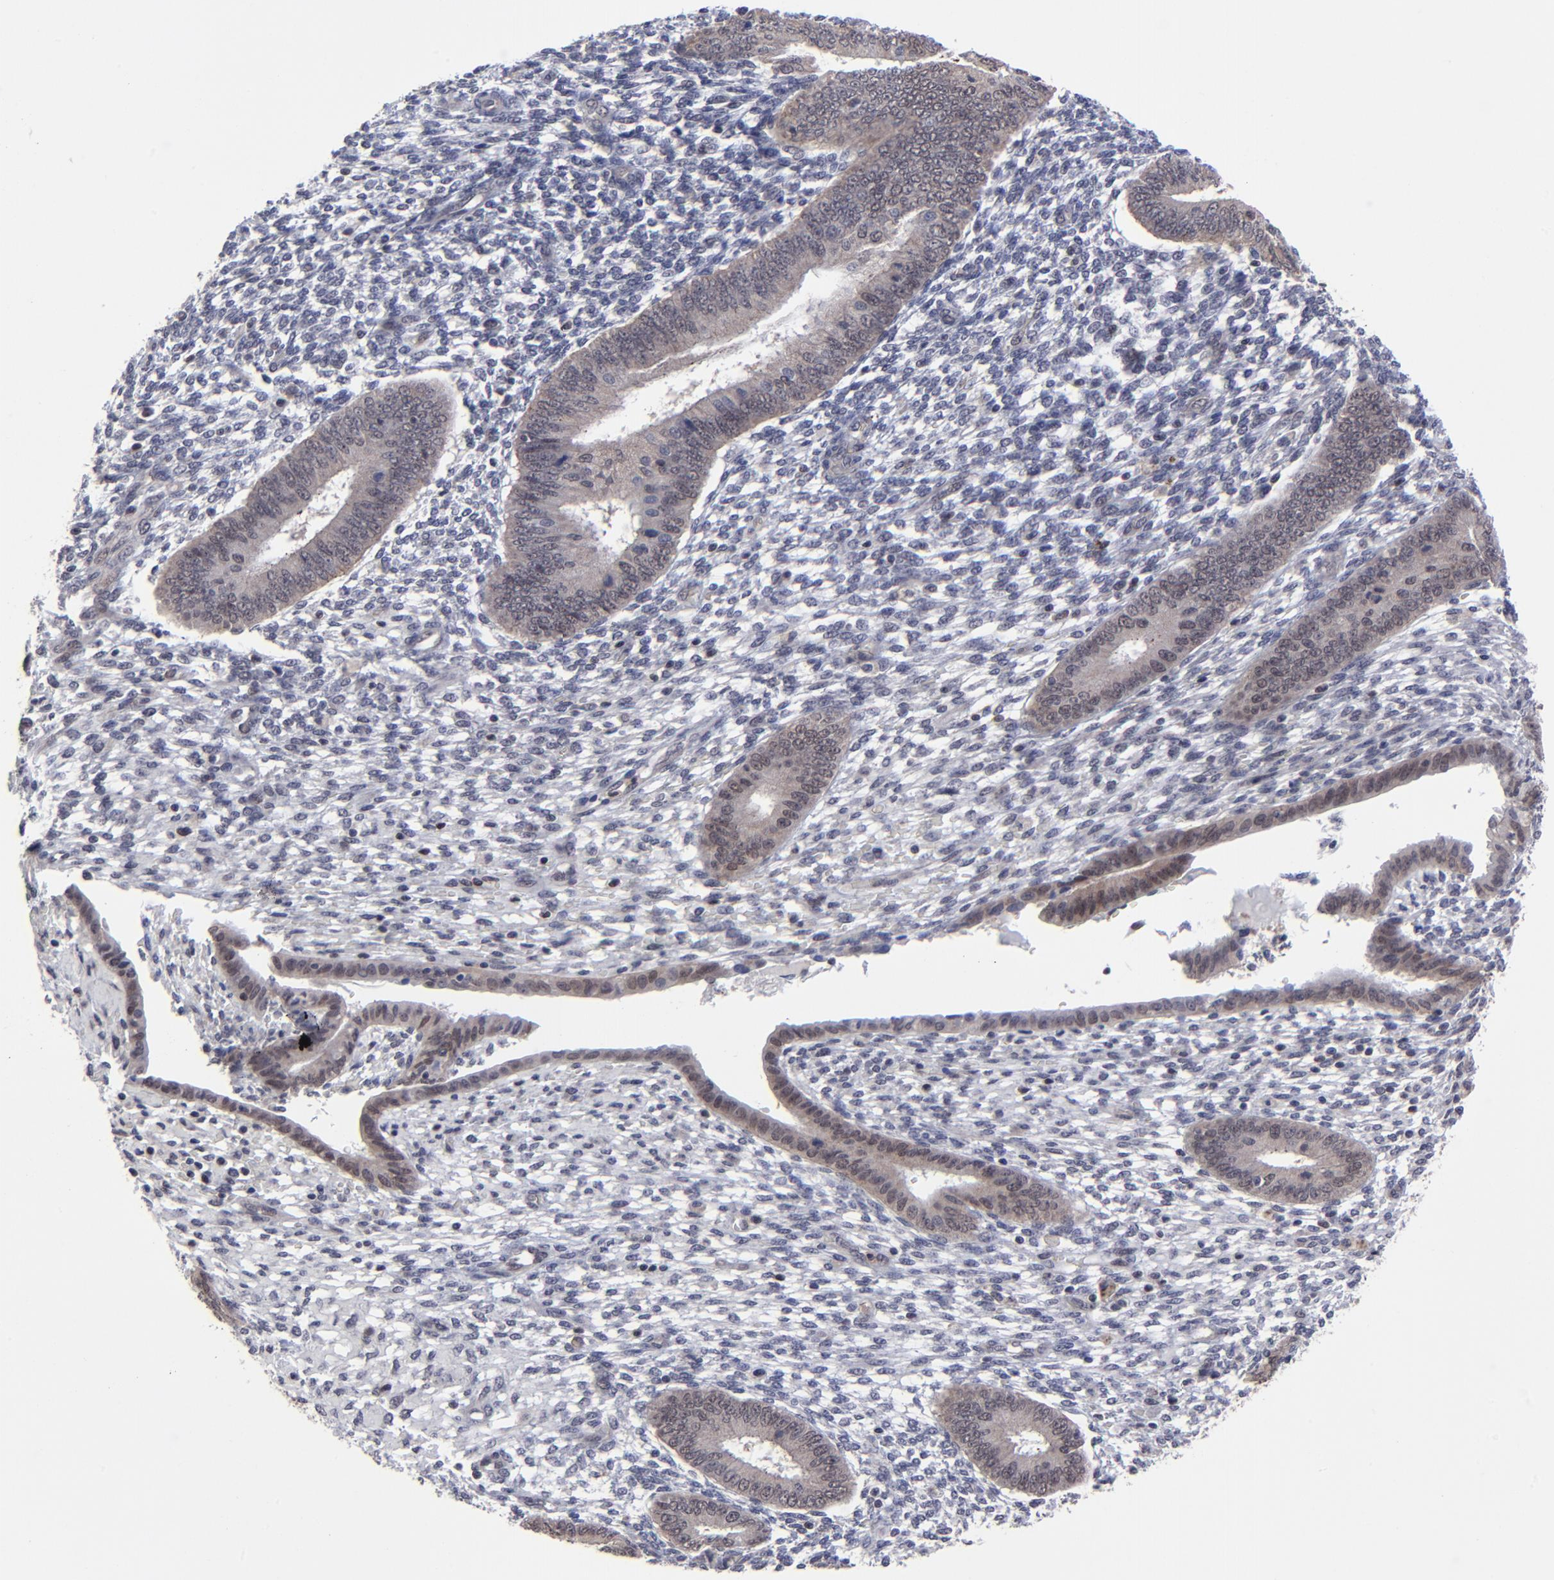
{"staining": {"intensity": "weak", "quantity": "<25%", "location": "nuclear"}, "tissue": "endometrium", "cell_type": "Cells in endometrial stroma", "image_type": "normal", "snomed": [{"axis": "morphology", "description": "Normal tissue, NOS"}, {"axis": "topography", "description": "Endometrium"}], "caption": "An IHC image of normal endometrium is shown. There is no staining in cells in endometrial stroma of endometrium.", "gene": "ZNF419", "patient": {"sex": "female", "age": 42}}